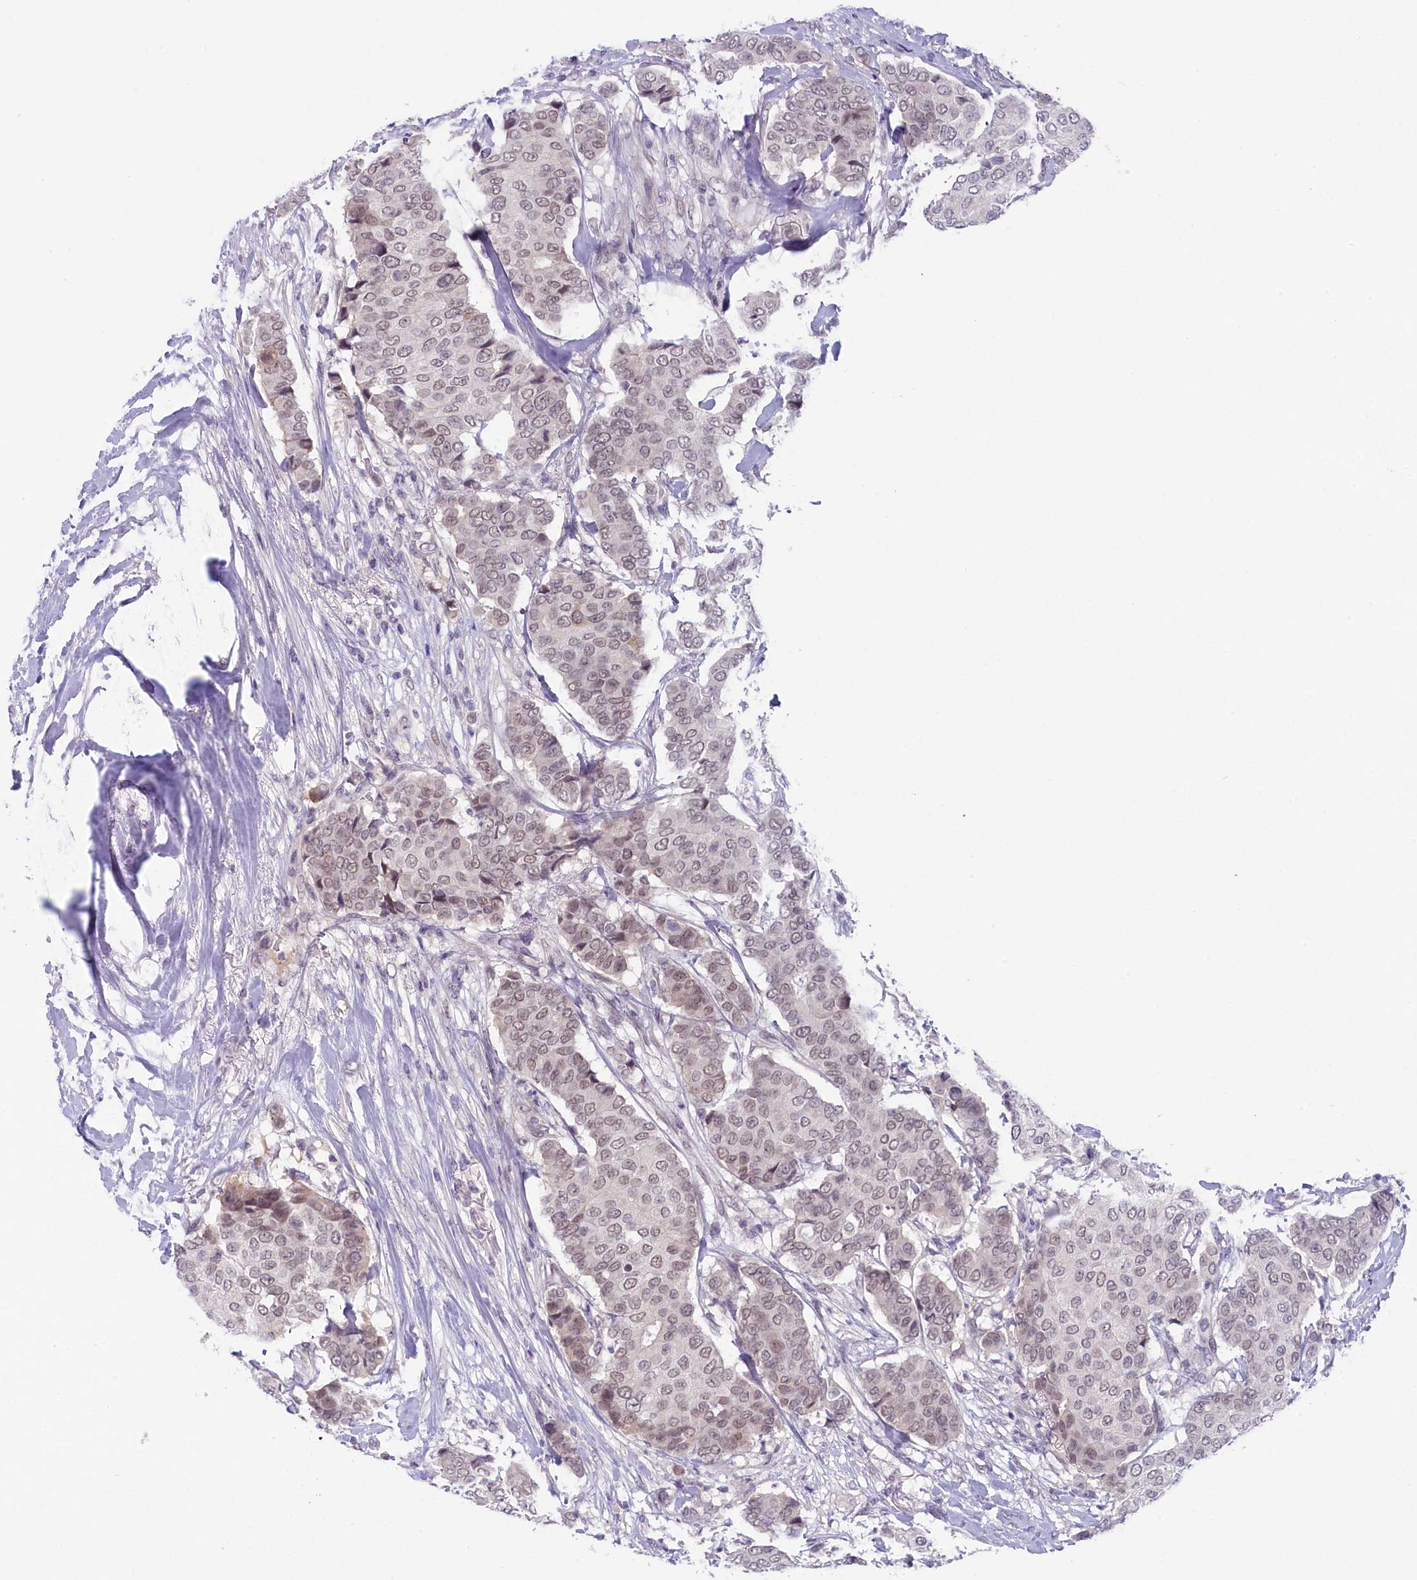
{"staining": {"intensity": "weak", "quantity": ">75%", "location": "nuclear"}, "tissue": "breast cancer", "cell_type": "Tumor cells", "image_type": "cancer", "snomed": [{"axis": "morphology", "description": "Duct carcinoma"}, {"axis": "topography", "description": "Breast"}], "caption": "Immunohistochemical staining of intraductal carcinoma (breast) displays weak nuclear protein positivity in about >75% of tumor cells.", "gene": "CRAMP1", "patient": {"sex": "female", "age": 75}}